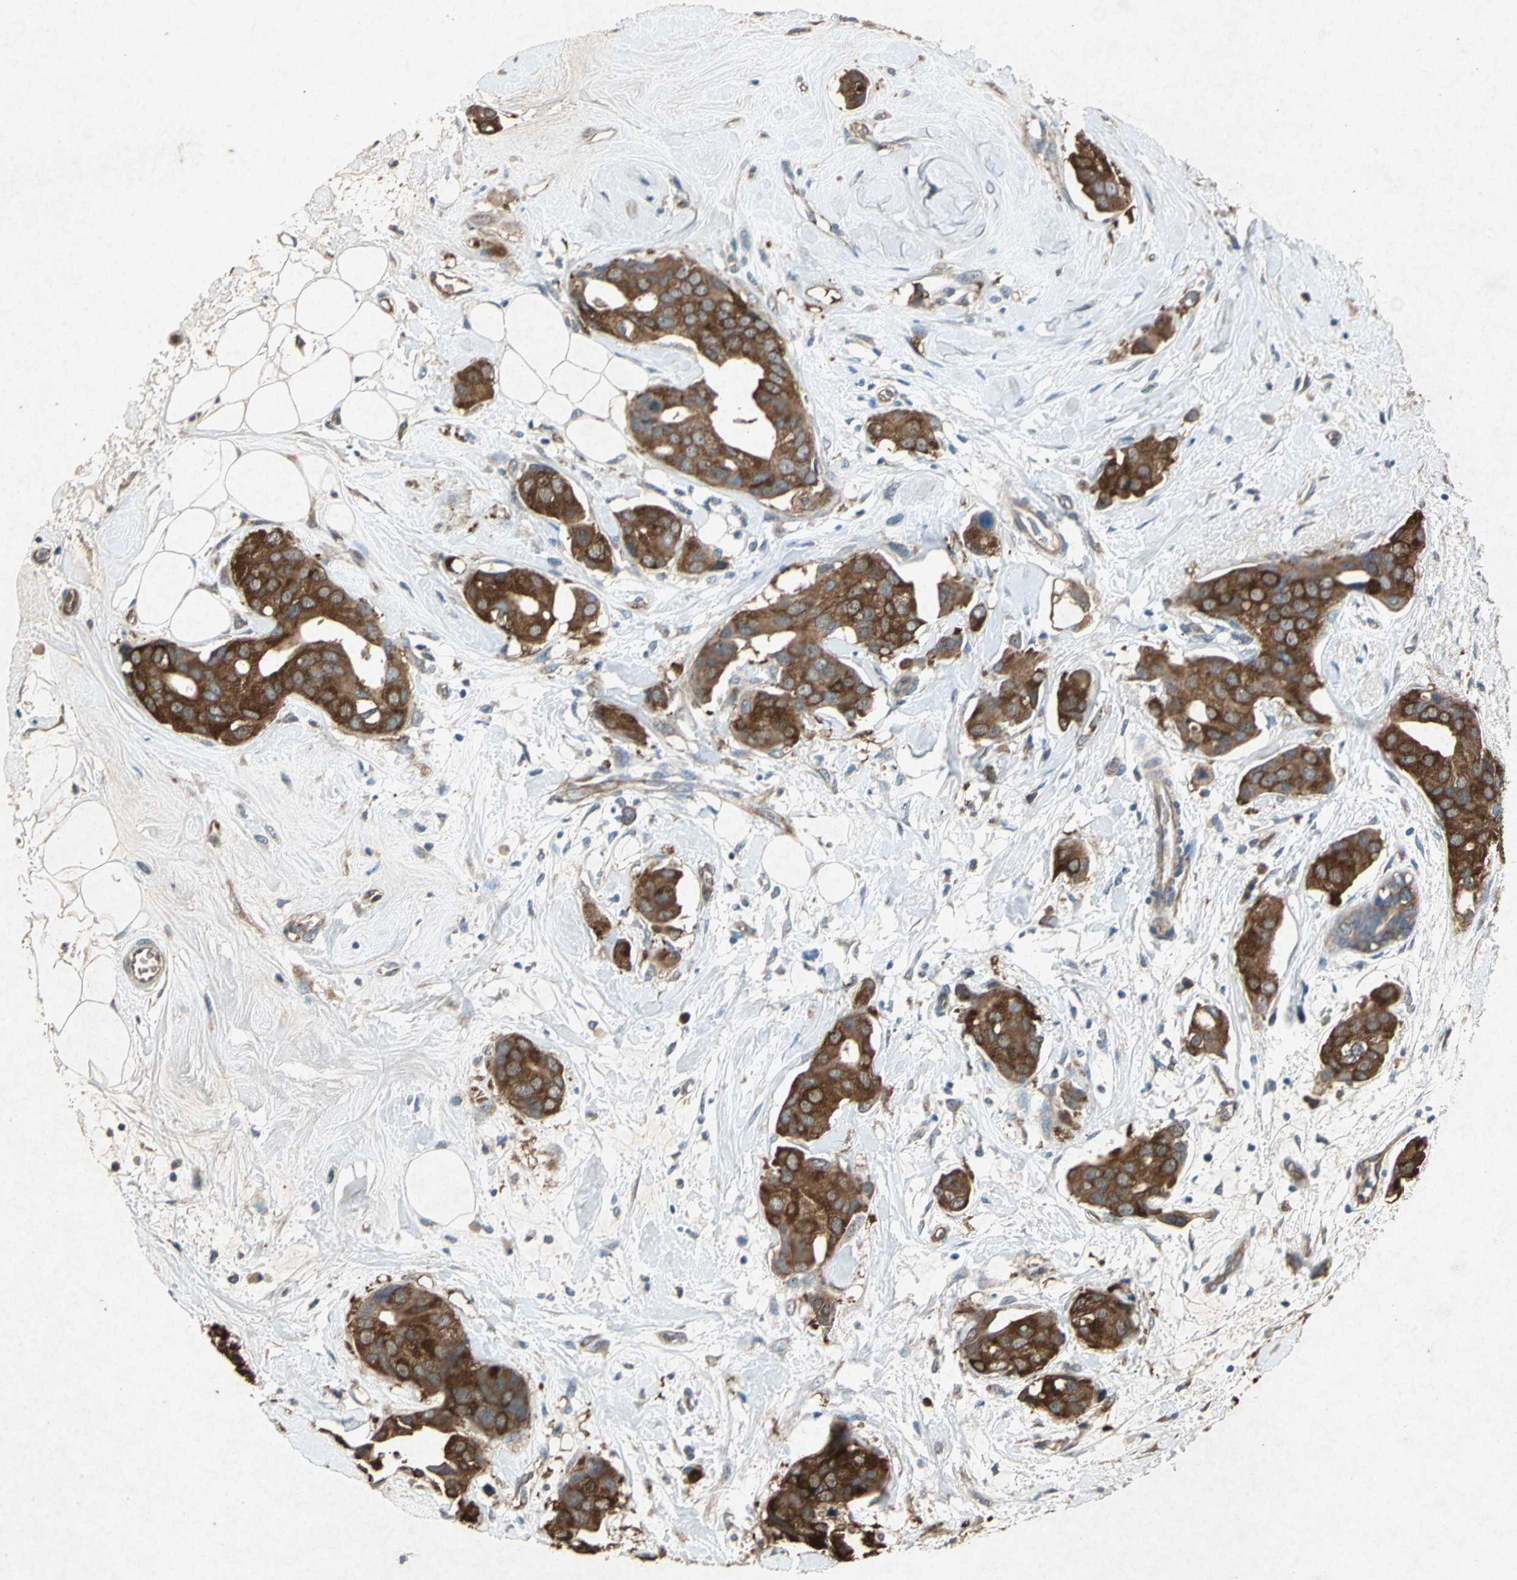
{"staining": {"intensity": "strong", "quantity": ">75%", "location": "cytoplasmic/membranous"}, "tissue": "breast cancer", "cell_type": "Tumor cells", "image_type": "cancer", "snomed": [{"axis": "morphology", "description": "Duct carcinoma"}, {"axis": "topography", "description": "Breast"}], "caption": "DAB immunohistochemical staining of human breast cancer reveals strong cytoplasmic/membranous protein staining in about >75% of tumor cells. (DAB IHC, brown staining for protein, blue staining for nuclei).", "gene": "HSP90AB1", "patient": {"sex": "female", "age": 40}}